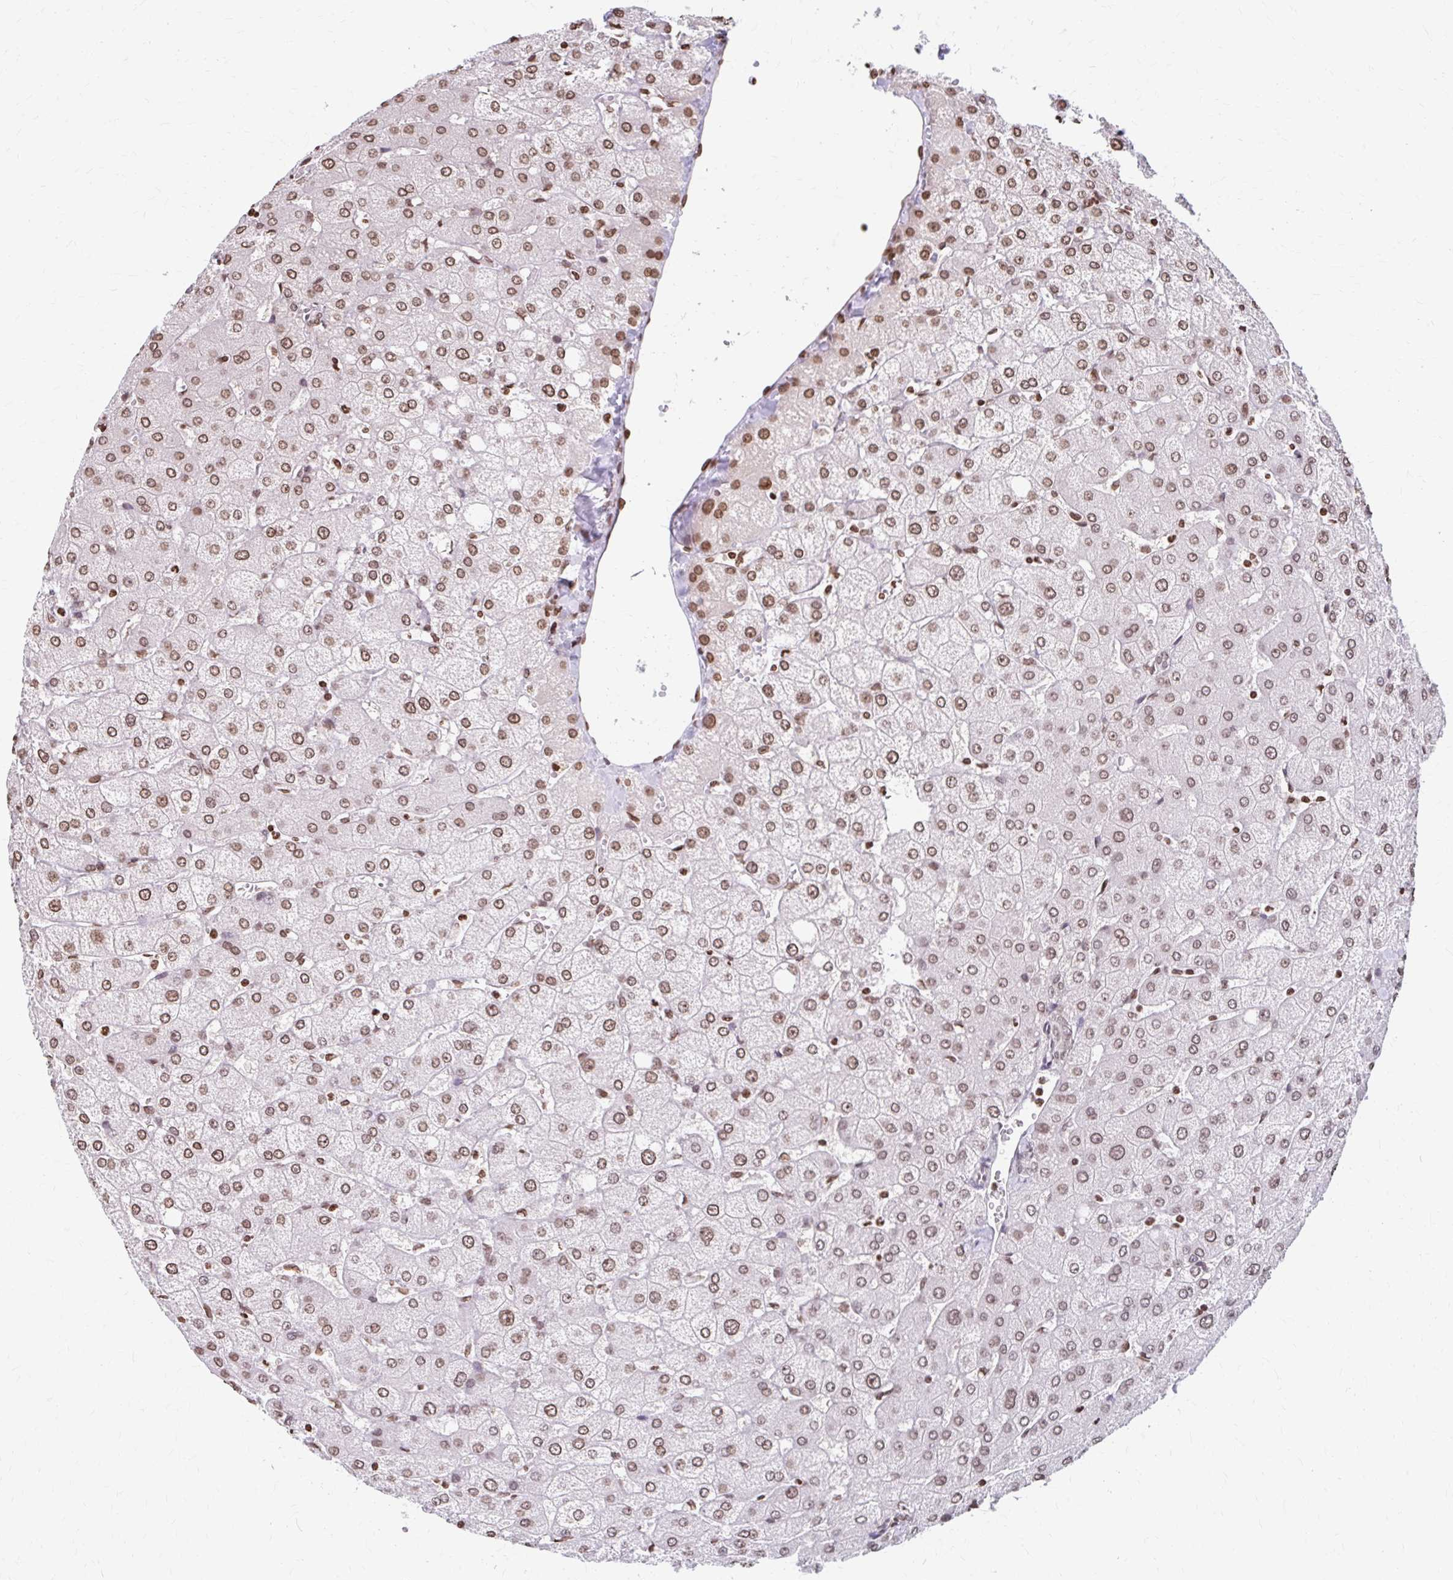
{"staining": {"intensity": "moderate", "quantity": "25%-75%", "location": "nuclear"}, "tissue": "liver", "cell_type": "Cholangiocytes", "image_type": "normal", "snomed": [{"axis": "morphology", "description": "Normal tissue, NOS"}, {"axis": "topography", "description": "Liver"}], "caption": "A brown stain highlights moderate nuclear expression of a protein in cholangiocytes of normal liver. (IHC, brightfield microscopy, high magnification).", "gene": "ORC3", "patient": {"sex": "female", "age": 54}}